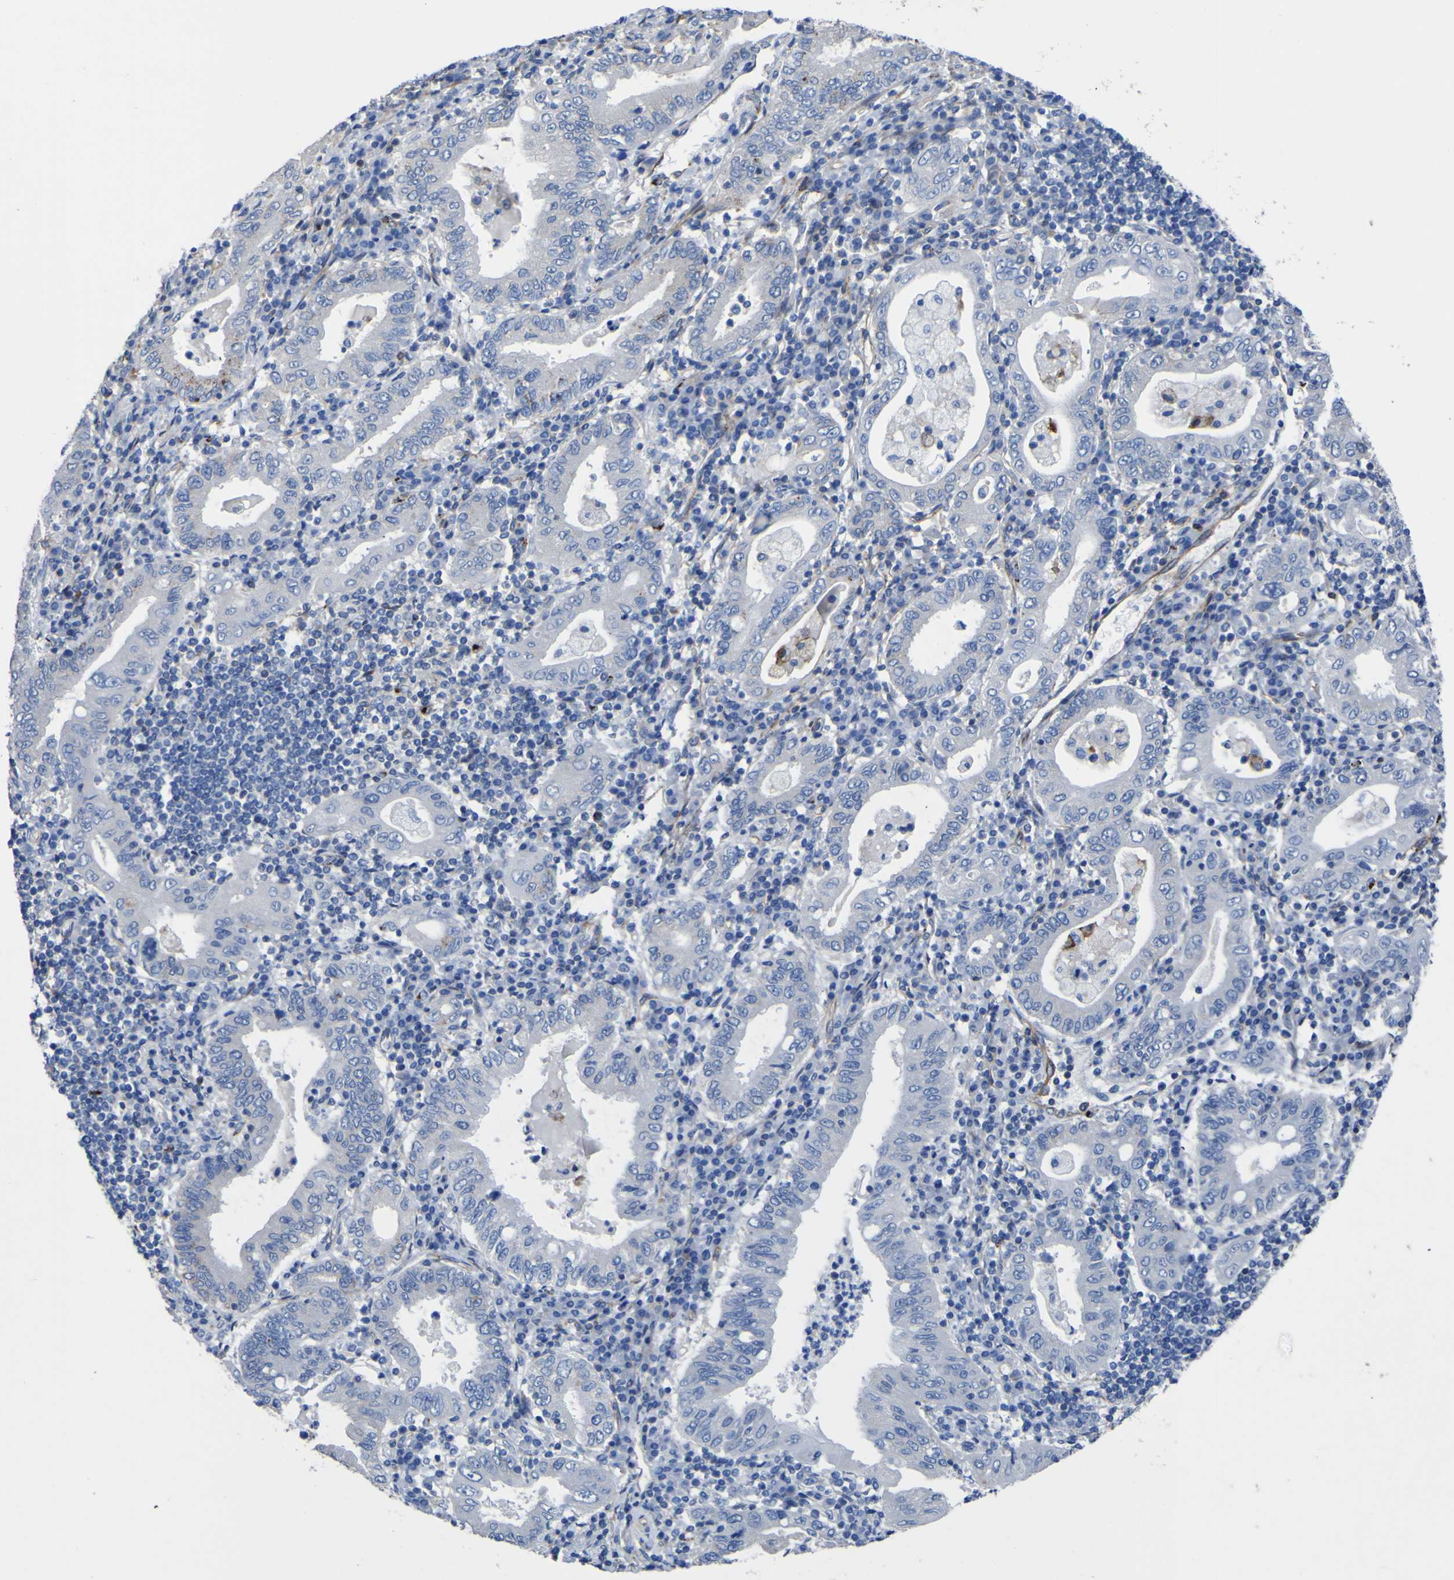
{"staining": {"intensity": "negative", "quantity": "none", "location": "none"}, "tissue": "stomach cancer", "cell_type": "Tumor cells", "image_type": "cancer", "snomed": [{"axis": "morphology", "description": "Normal tissue, NOS"}, {"axis": "morphology", "description": "Adenocarcinoma, NOS"}, {"axis": "topography", "description": "Esophagus"}, {"axis": "topography", "description": "Stomach, upper"}, {"axis": "topography", "description": "Peripheral nerve tissue"}], "caption": "Immunohistochemical staining of human stomach adenocarcinoma exhibits no significant staining in tumor cells.", "gene": "AGO4", "patient": {"sex": "male", "age": 62}}